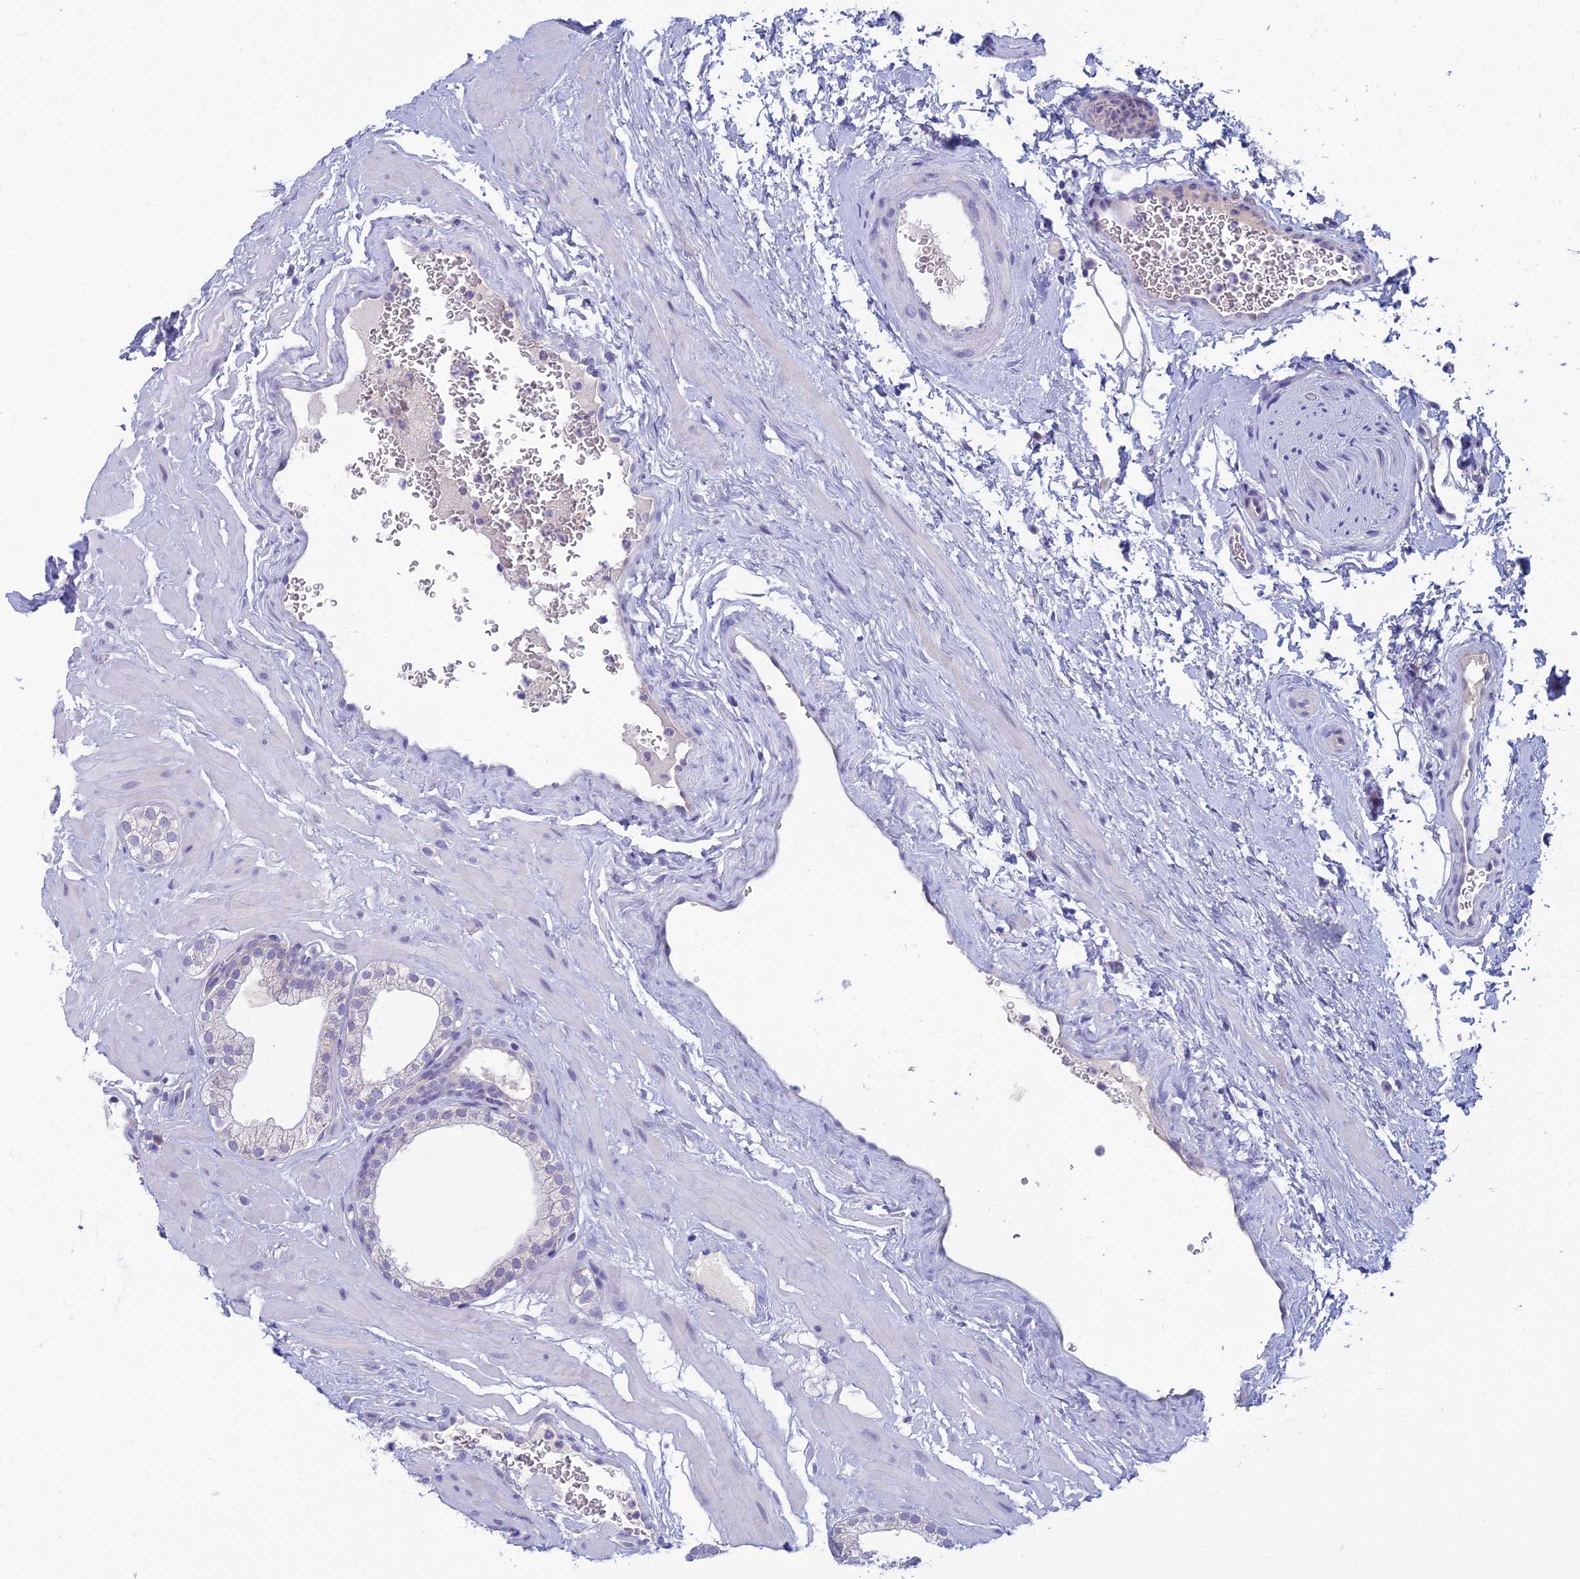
{"staining": {"intensity": "negative", "quantity": "none", "location": "none"}, "tissue": "prostate", "cell_type": "Glandular cells", "image_type": "normal", "snomed": [{"axis": "morphology", "description": "Normal tissue, NOS"}, {"axis": "morphology", "description": "Urothelial carcinoma, Low grade"}, {"axis": "topography", "description": "Urinary bladder"}, {"axis": "topography", "description": "Prostate"}], "caption": "This is an IHC micrograph of unremarkable prostate. There is no positivity in glandular cells.", "gene": "SLC25A41", "patient": {"sex": "male", "age": 60}}